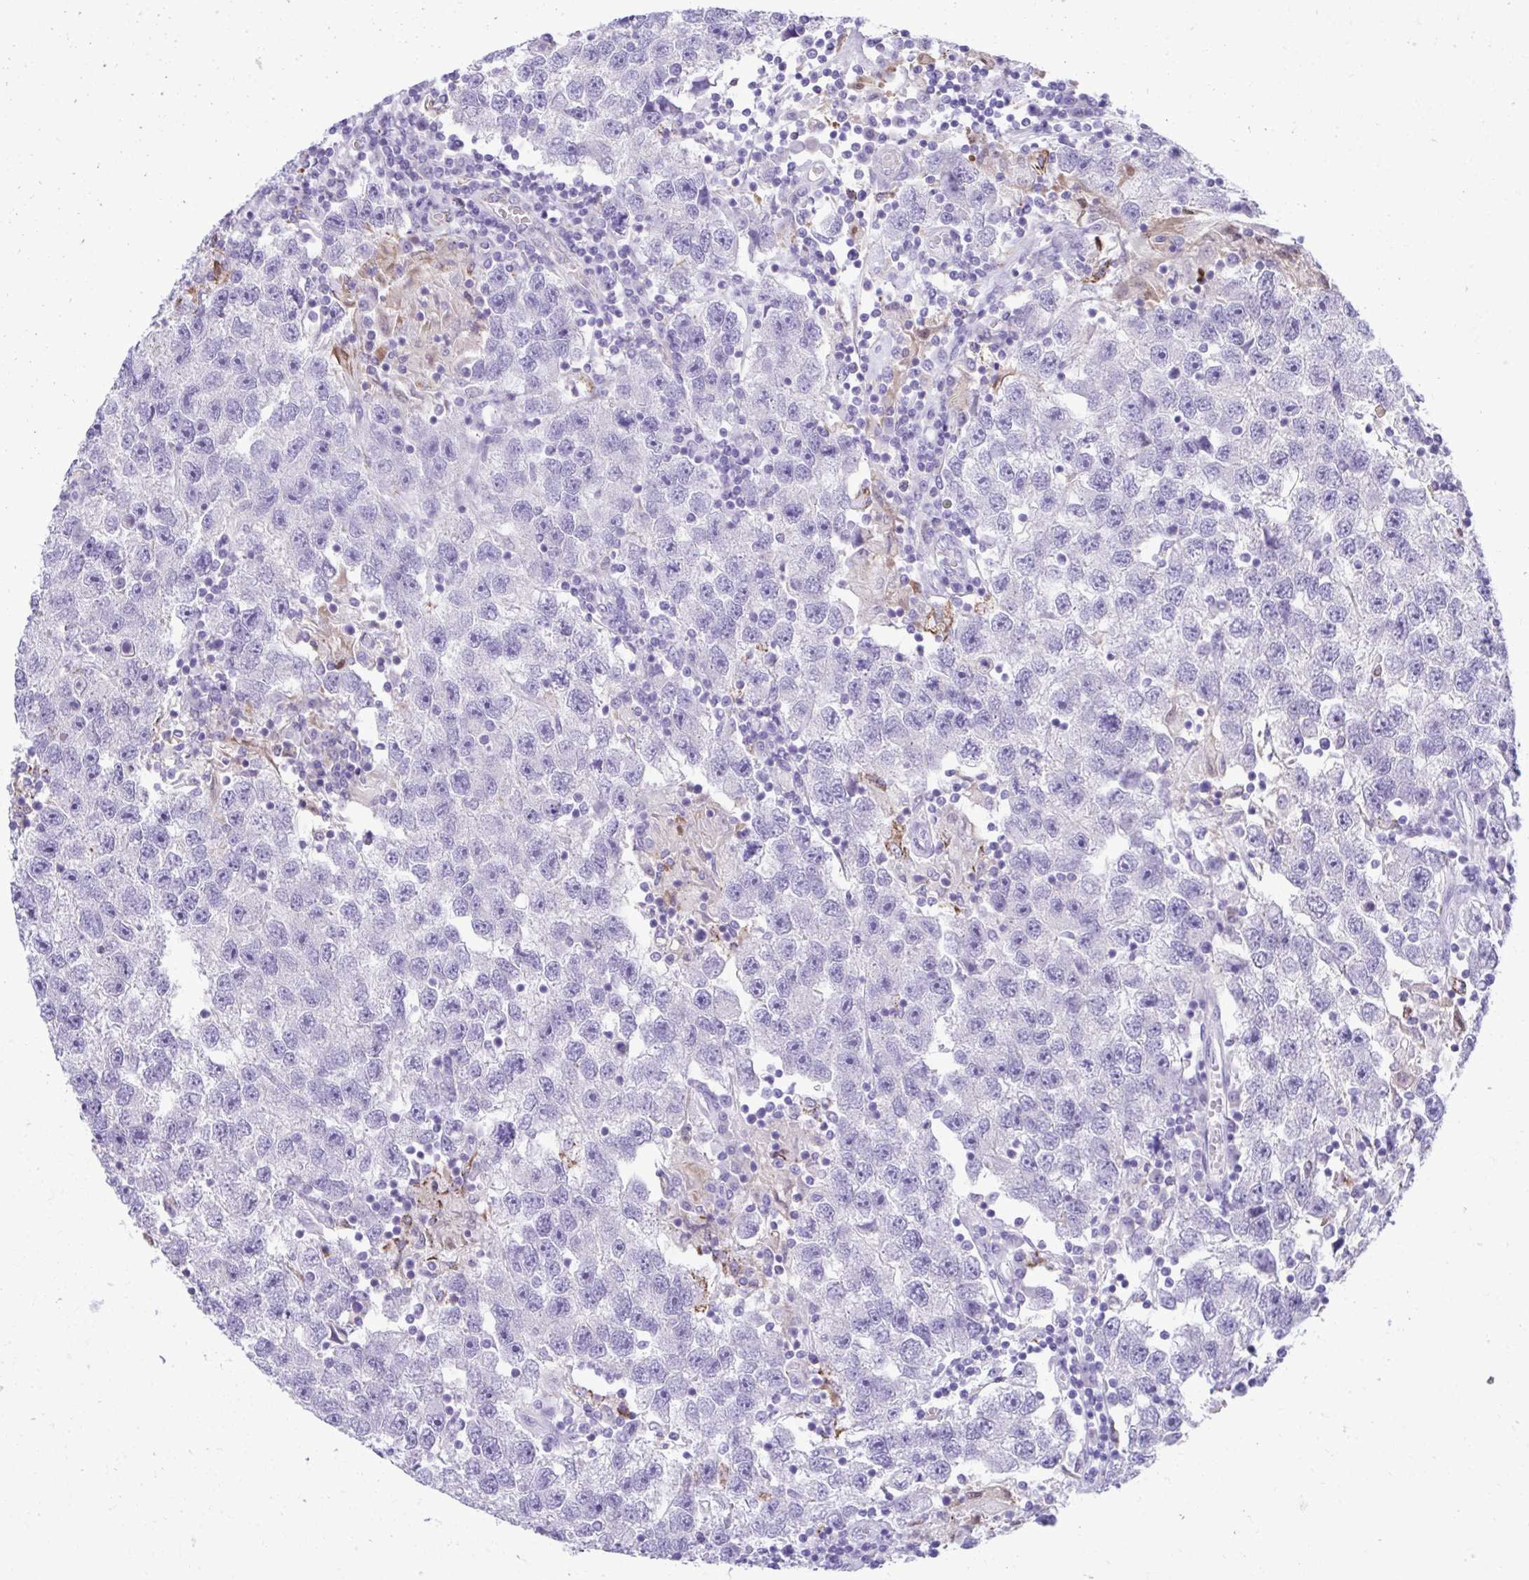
{"staining": {"intensity": "negative", "quantity": "none", "location": "none"}, "tissue": "testis cancer", "cell_type": "Tumor cells", "image_type": "cancer", "snomed": [{"axis": "morphology", "description": "Seminoma, NOS"}, {"axis": "topography", "description": "Testis"}], "caption": "Histopathology image shows no significant protein positivity in tumor cells of testis seminoma.", "gene": "AIG1", "patient": {"sex": "male", "age": 26}}